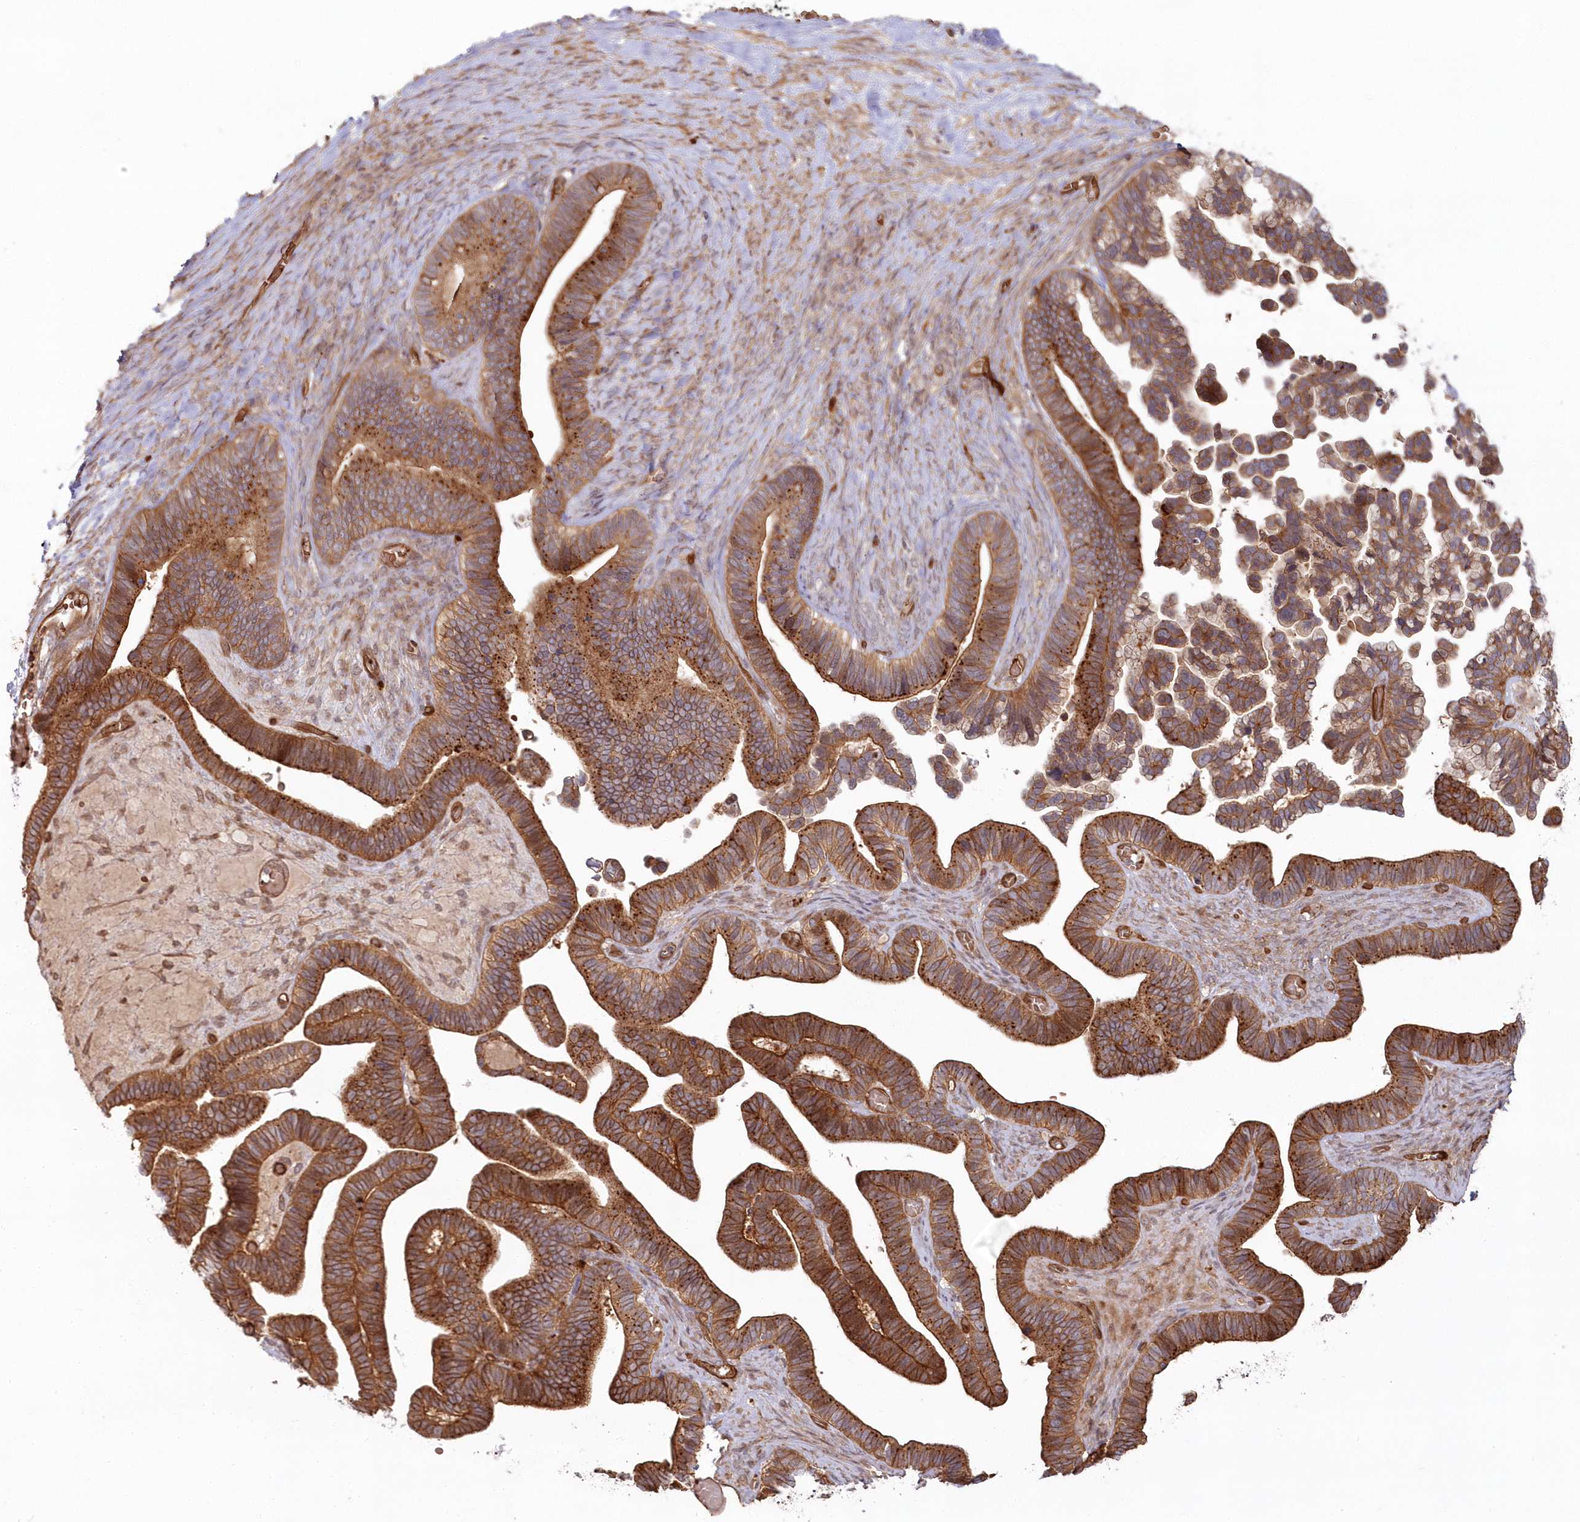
{"staining": {"intensity": "strong", "quantity": ">75%", "location": "cytoplasmic/membranous"}, "tissue": "ovarian cancer", "cell_type": "Tumor cells", "image_type": "cancer", "snomed": [{"axis": "morphology", "description": "Cystadenocarcinoma, serous, NOS"}, {"axis": "topography", "description": "Ovary"}], "caption": "Protein staining exhibits strong cytoplasmic/membranous expression in approximately >75% of tumor cells in serous cystadenocarcinoma (ovarian).", "gene": "RGCC", "patient": {"sex": "female", "age": 56}}